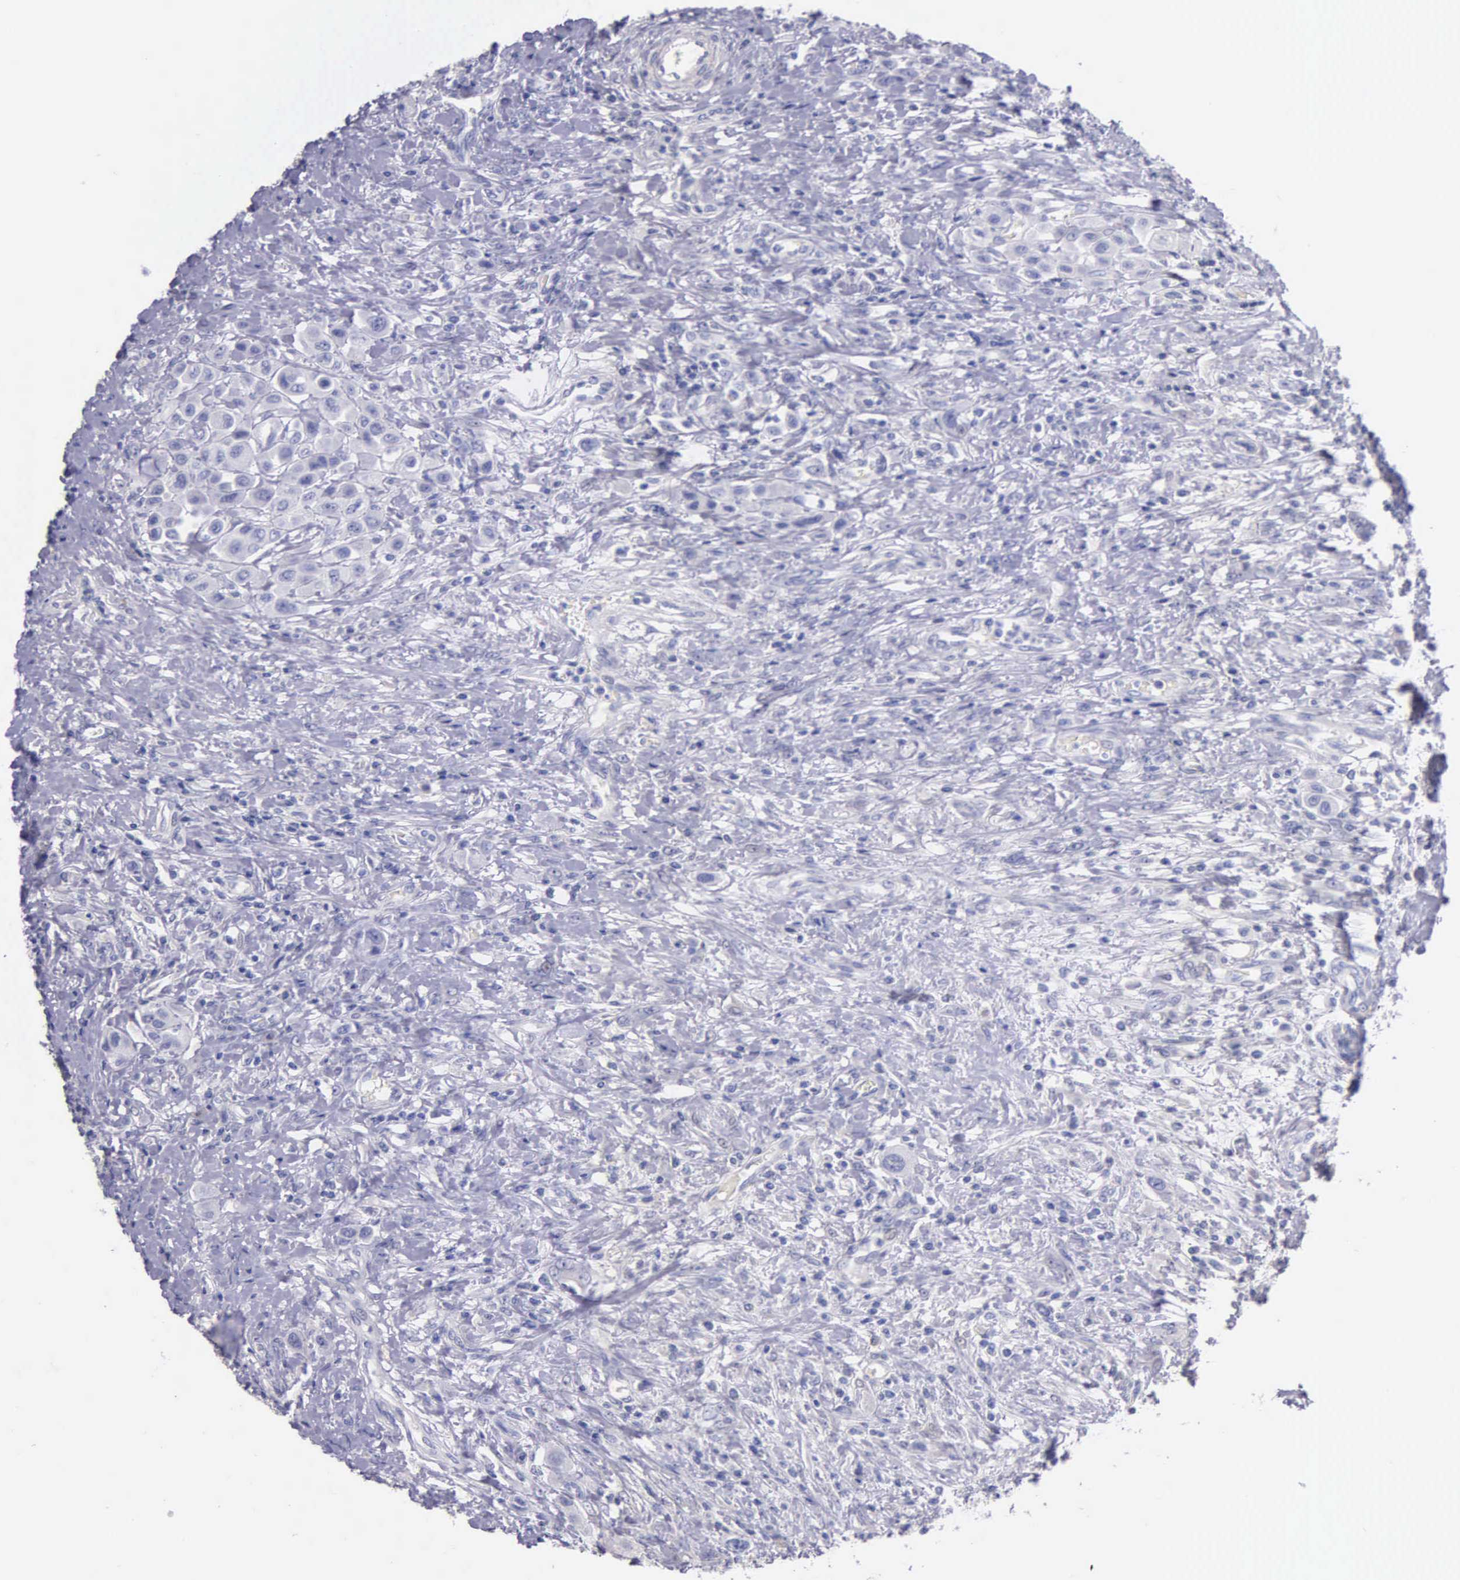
{"staining": {"intensity": "negative", "quantity": "none", "location": "none"}, "tissue": "urothelial cancer", "cell_type": "Tumor cells", "image_type": "cancer", "snomed": [{"axis": "morphology", "description": "Urothelial carcinoma, High grade"}, {"axis": "topography", "description": "Urinary bladder"}], "caption": "High power microscopy photomicrograph of an immunohistochemistry image of high-grade urothelial carcinoma, revealing no significant positivity in tumor cells.", "gene": "GSTT2", "patient": {"sex": "male", "age": 50}}